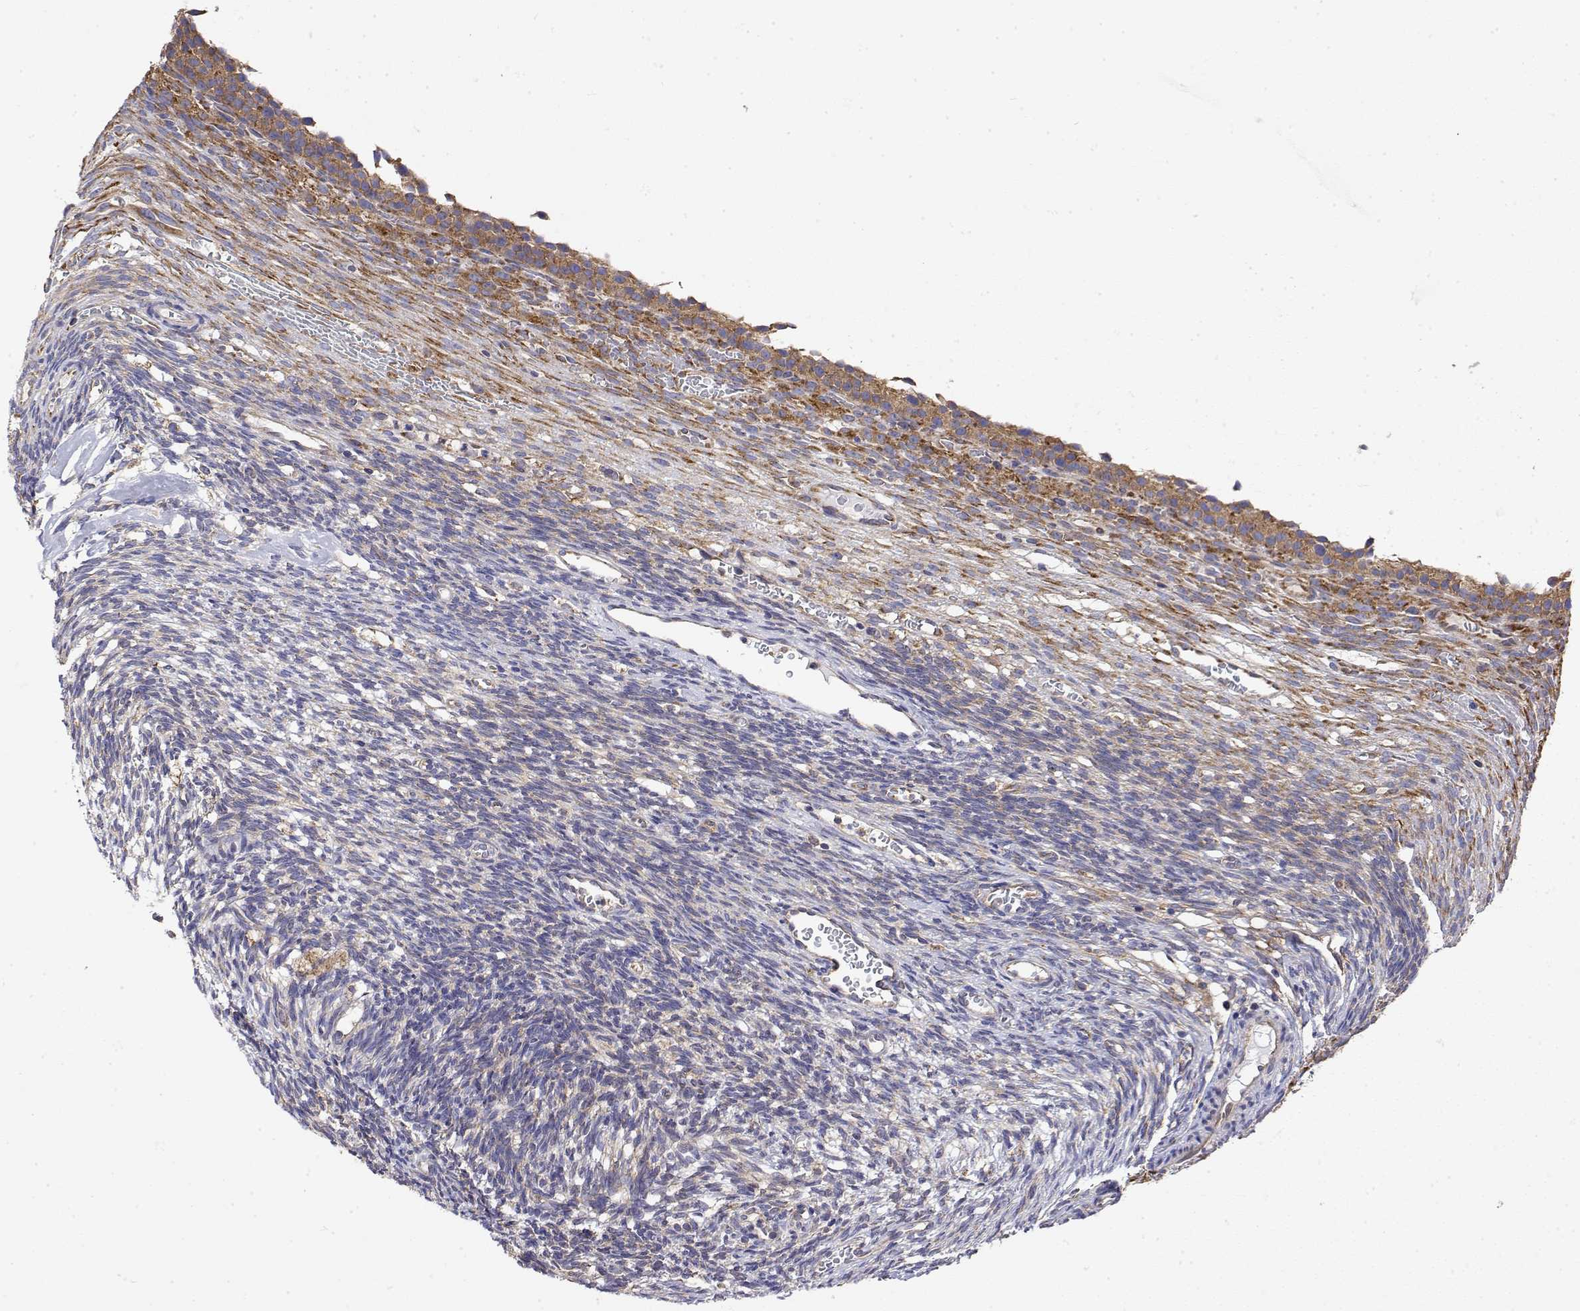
{"staining": {"intensity": "moderate", "quantity": ">75%", "location": "cytoplasmic/membranous"}, "tissue": "ovary", "cell_type": "Follicle cells", "image_type": "normal", "snomed": [{"axis": "morphology", "description": "Normal tissue, NOS"}, {"axis": "topography", "description": "Ovary"}], "caption": "High-power microscopy captured an IHC photomicrograph of unremarkable ovary, revealing moderate cytoplasmic/membranous staining in about >75% of follicle cells.", "gene": "EEF1G", "patient": {"sex": "female", "age": 34}}